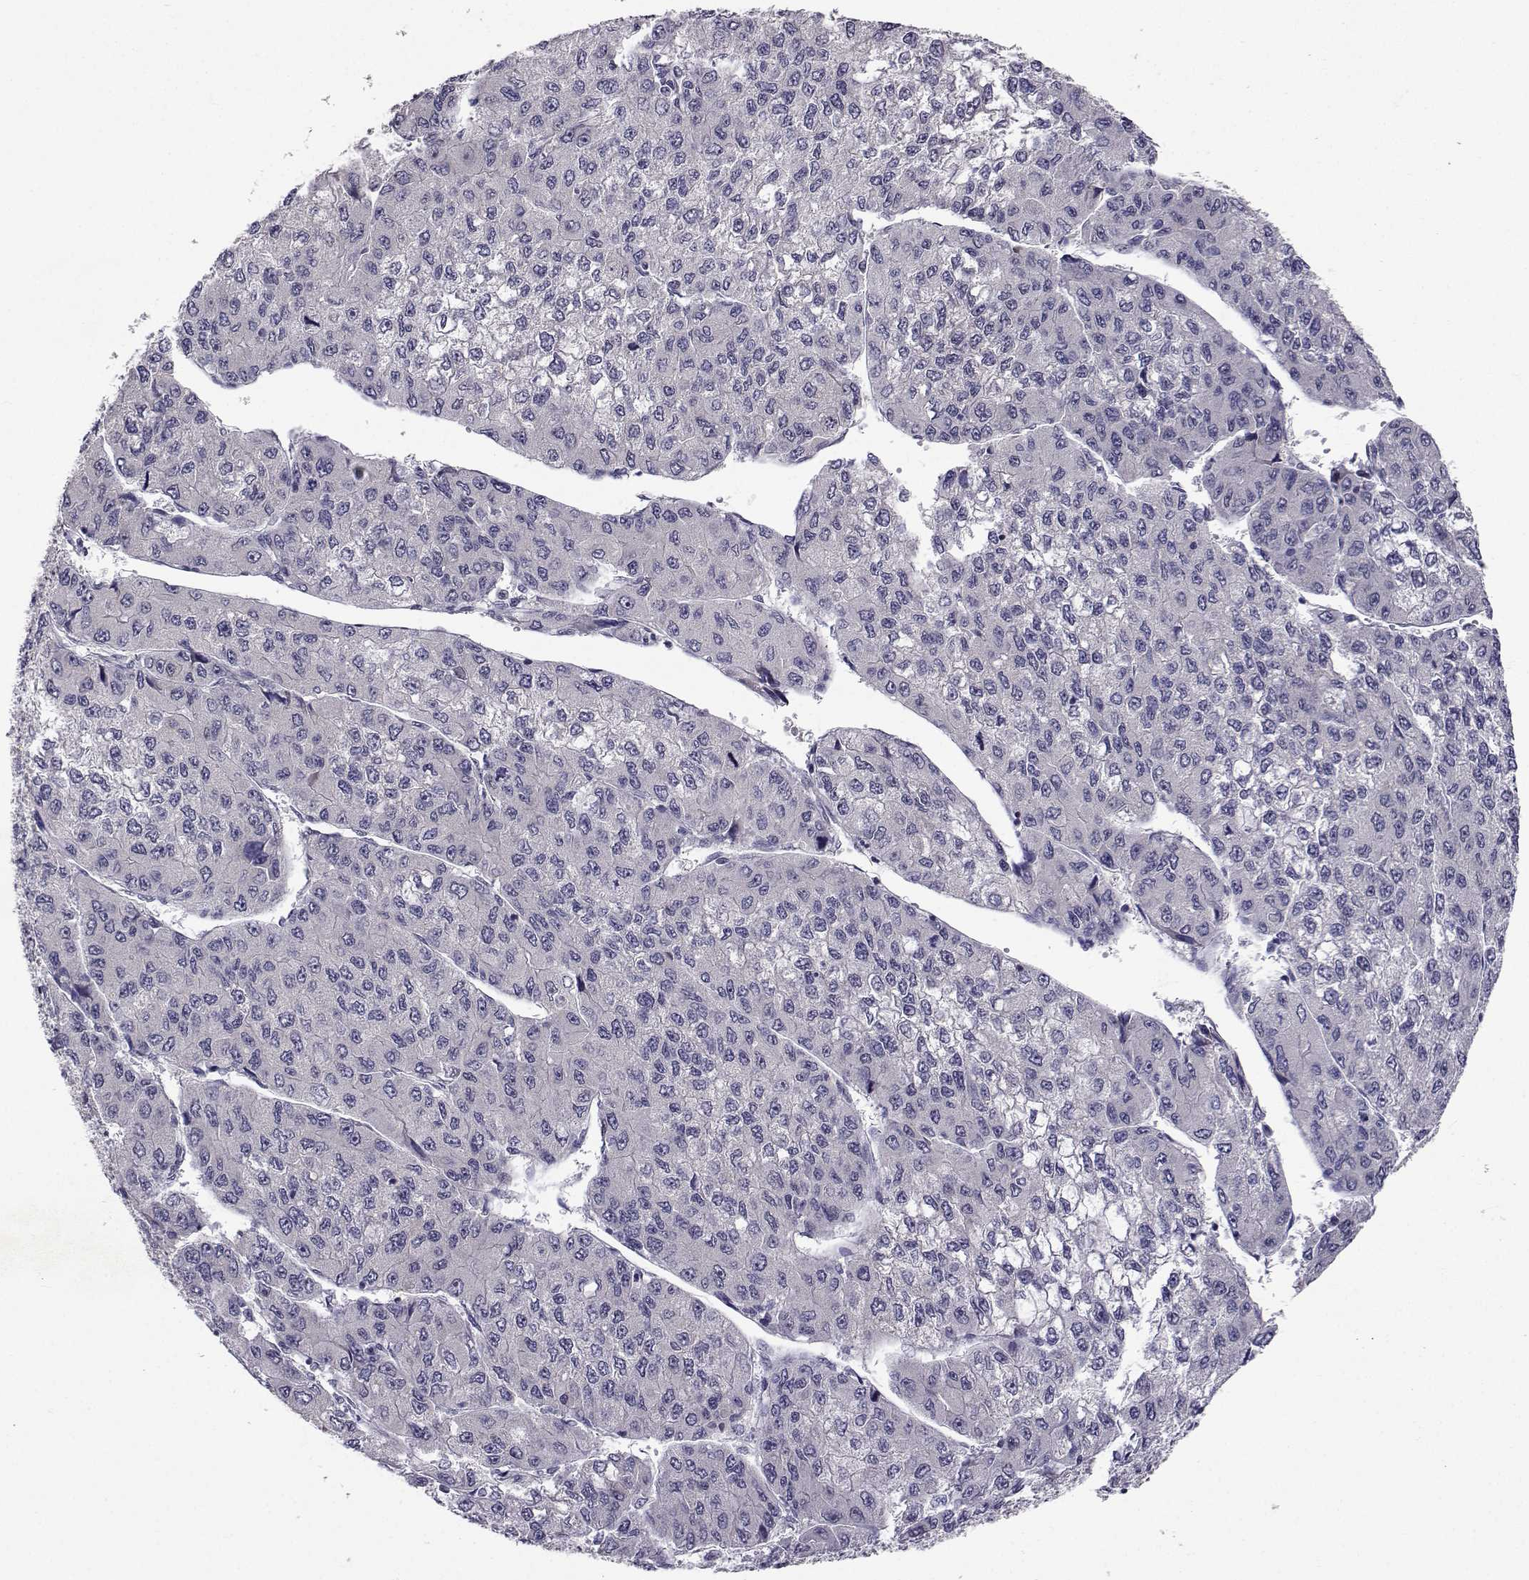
{"staining": {"intensity": "negative", "quantity": "none", "location": "none"}, "tissue": "liver cancer", "cell_type": "Tumor cells", "image_type": "cancer", "snomed": [{"axis": "morphology", "description": "Carcinoma, Hepatocellular, NOS"}, {"axis": "topography", "description": "Liver"}], "caption": "High magnification brightfield microscopy of liver cancer stained with DAB (brown) and counterstained with hematoxylin (blue): tumor cells show no significant positivity.", "gene": "SLC6A3", "patient": {"sex": "female", "age": 66}}